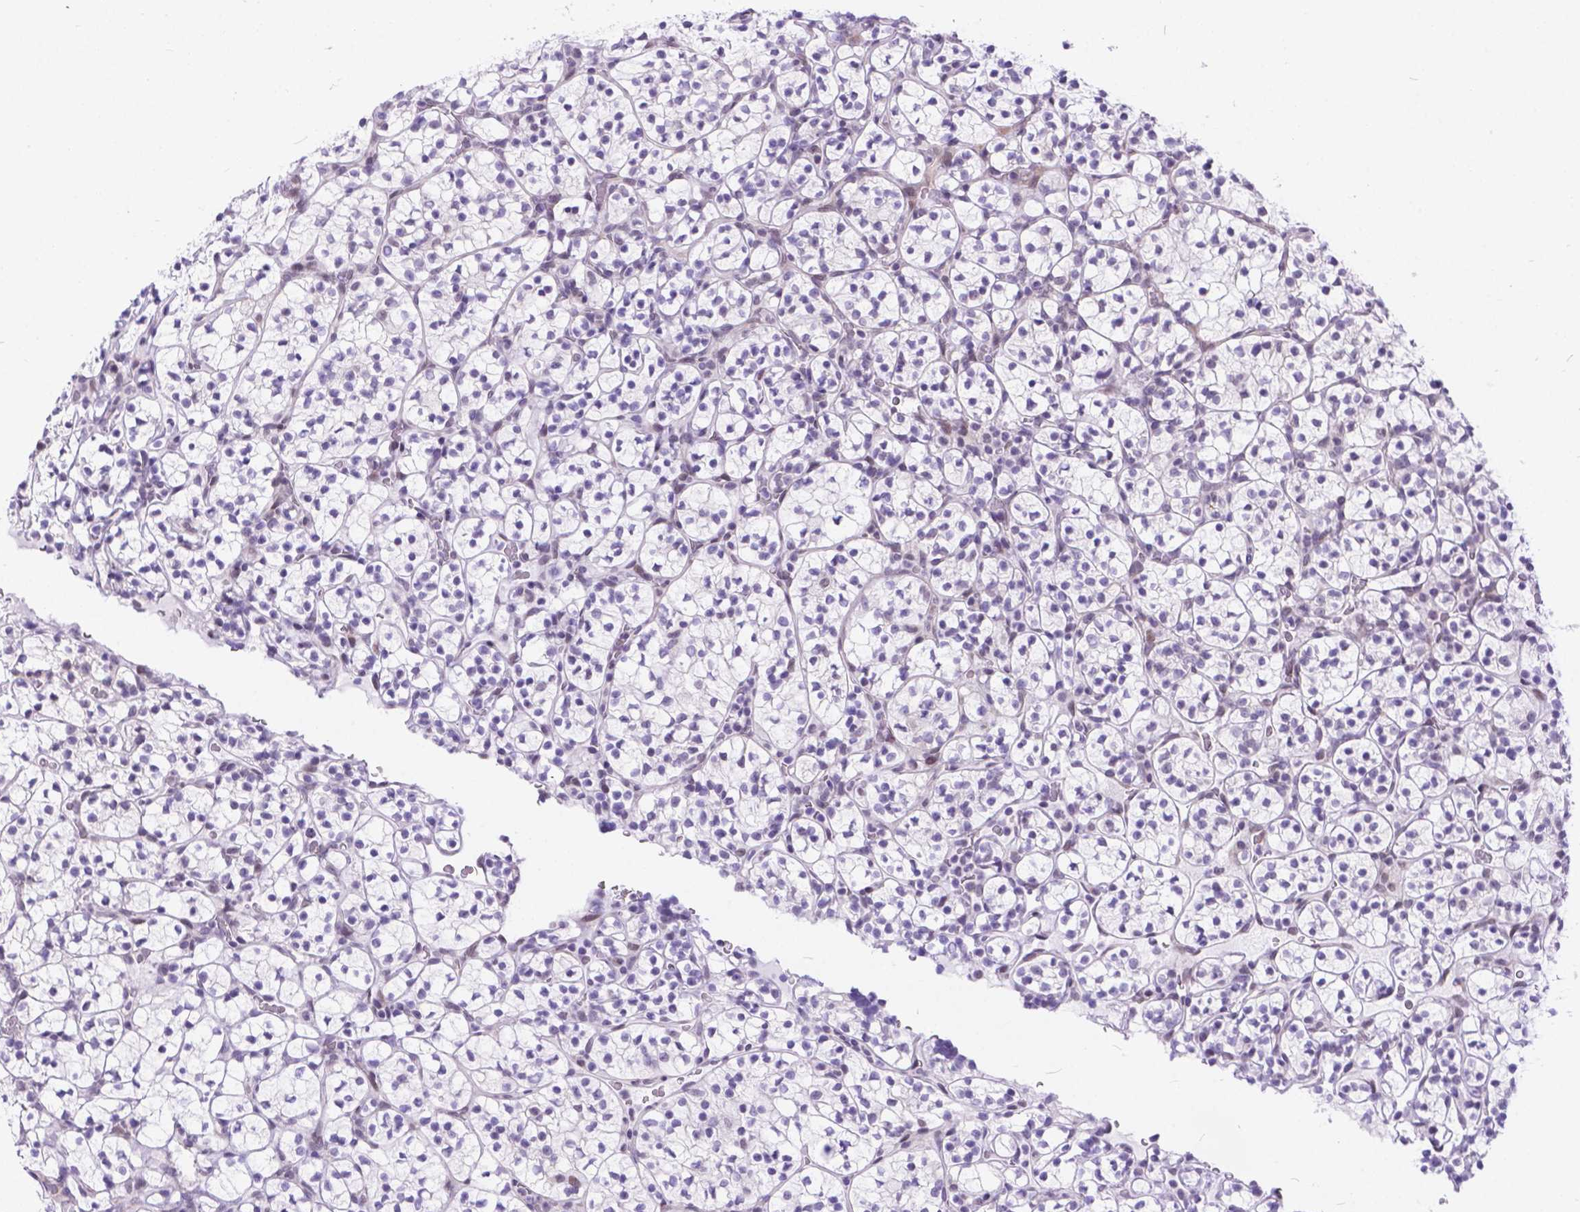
{"staining": {"intensity": "negative", "quantity": "none", "location": "none"}, "tissue": "renal cancer", "cell_type": "Tumor cells", "image_type": "cancer", "snomed": [{"axis": "morphology", "description": "Adenocarcinoma, NOS"}, {"axis": "topography", "description": "Kidney"}], "caption": "Renal cancer was stained to show a protein in brown. There is no significant positivity in tumor cells.", "gene": "FAM124B", "patient": {"sex": "female", "age": 89}}